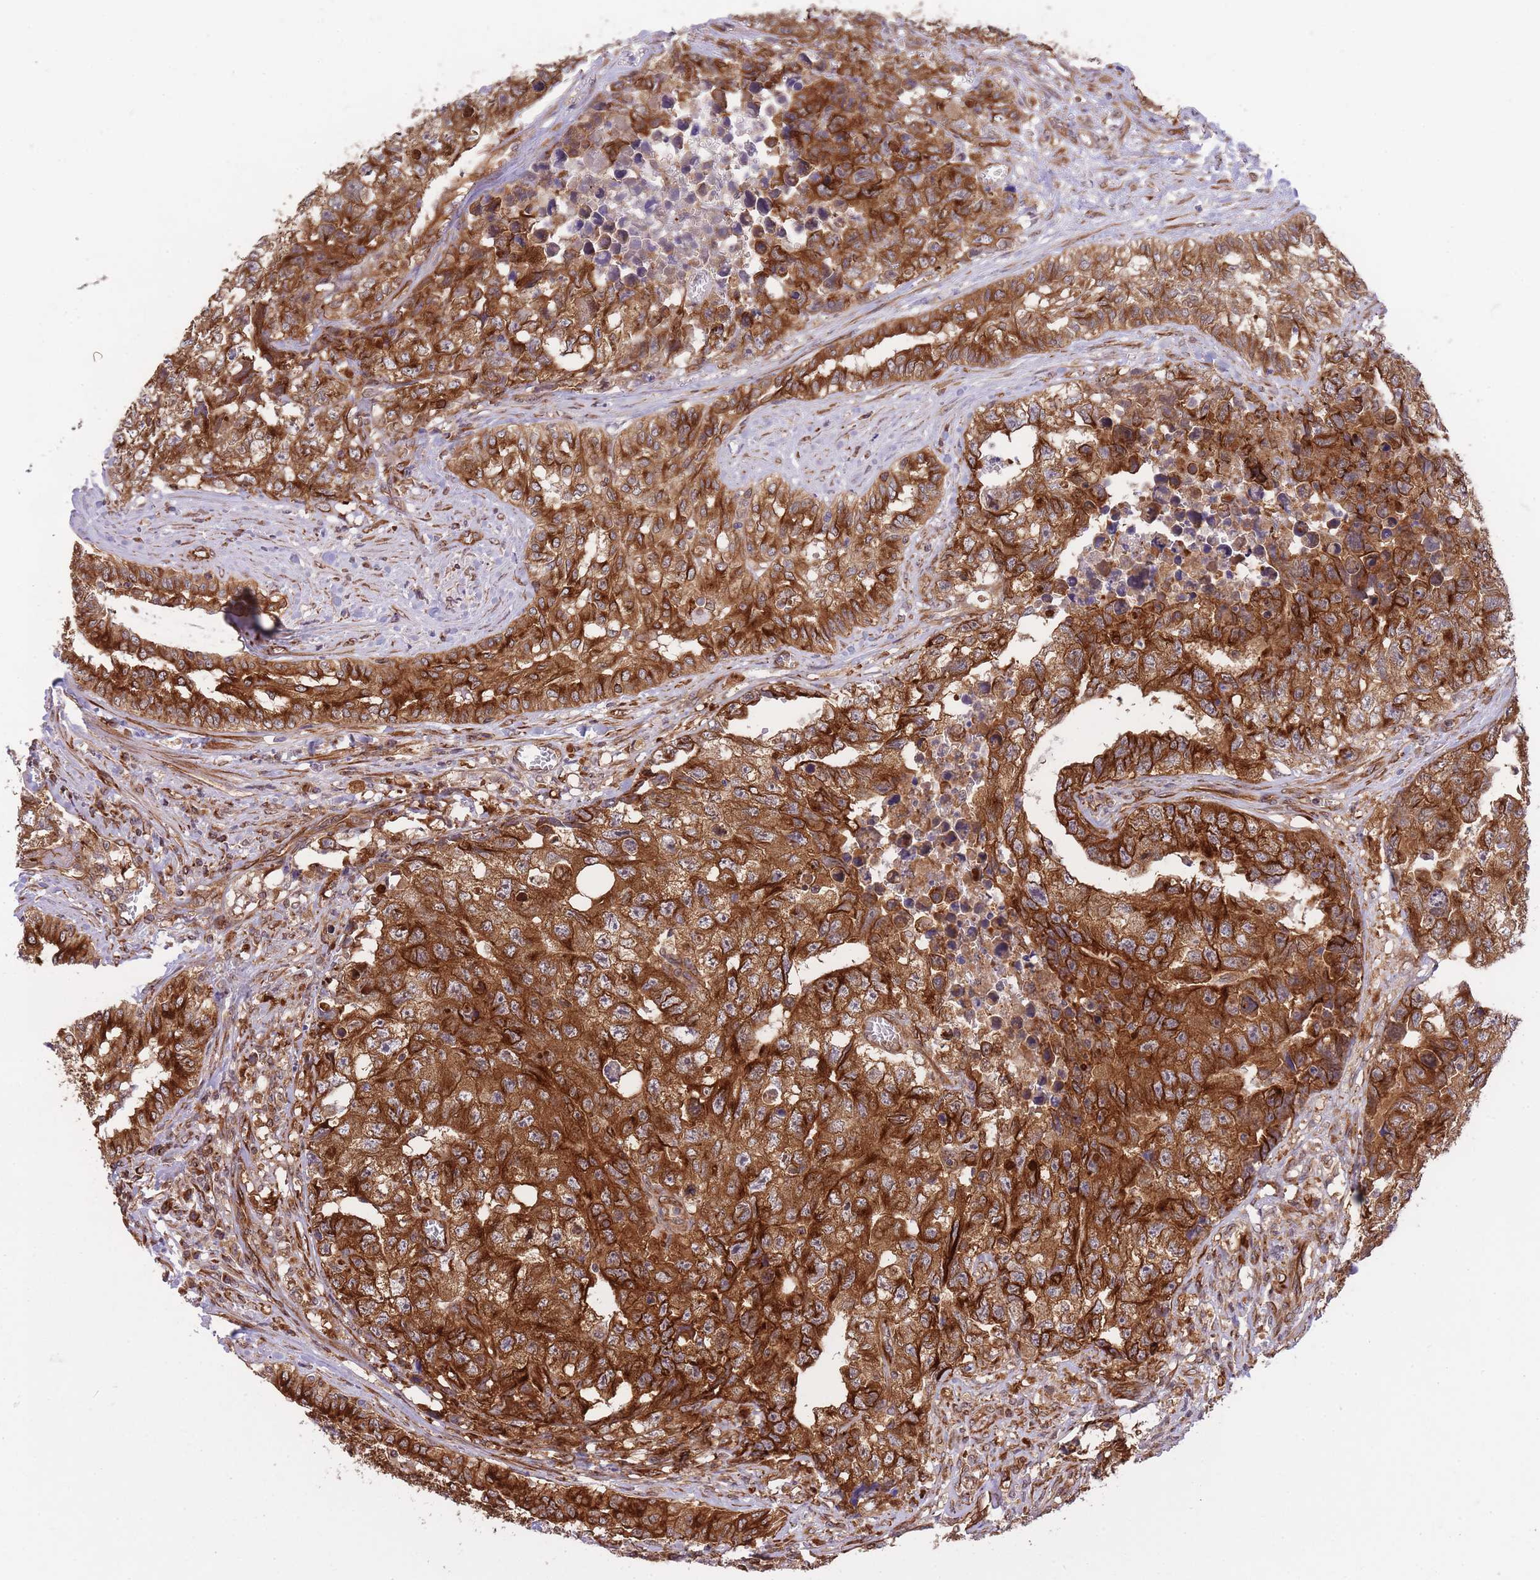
{"staining": {"intensity": "strong", "quantity": ">75%", "location": "cytoplasmic/membranous"}, "tissue": "testis cancer", "cell_type": "Tumor cells", "image_type": "cancer", "snomed": [{"axis": "morphology", "description": "Carcinoma, Embryonal, NOS"}, {"axis": "topography", "description": "Testis"}], "caption": "Protein positivity by IHC demonstrates strong cytoplasmic/membranous staining in approximately >75% of tumor cells in testis cancer (embryonal carcinoma).", "gene": "EXOSC8", "patient": {"sex": "male", "age": 31}}